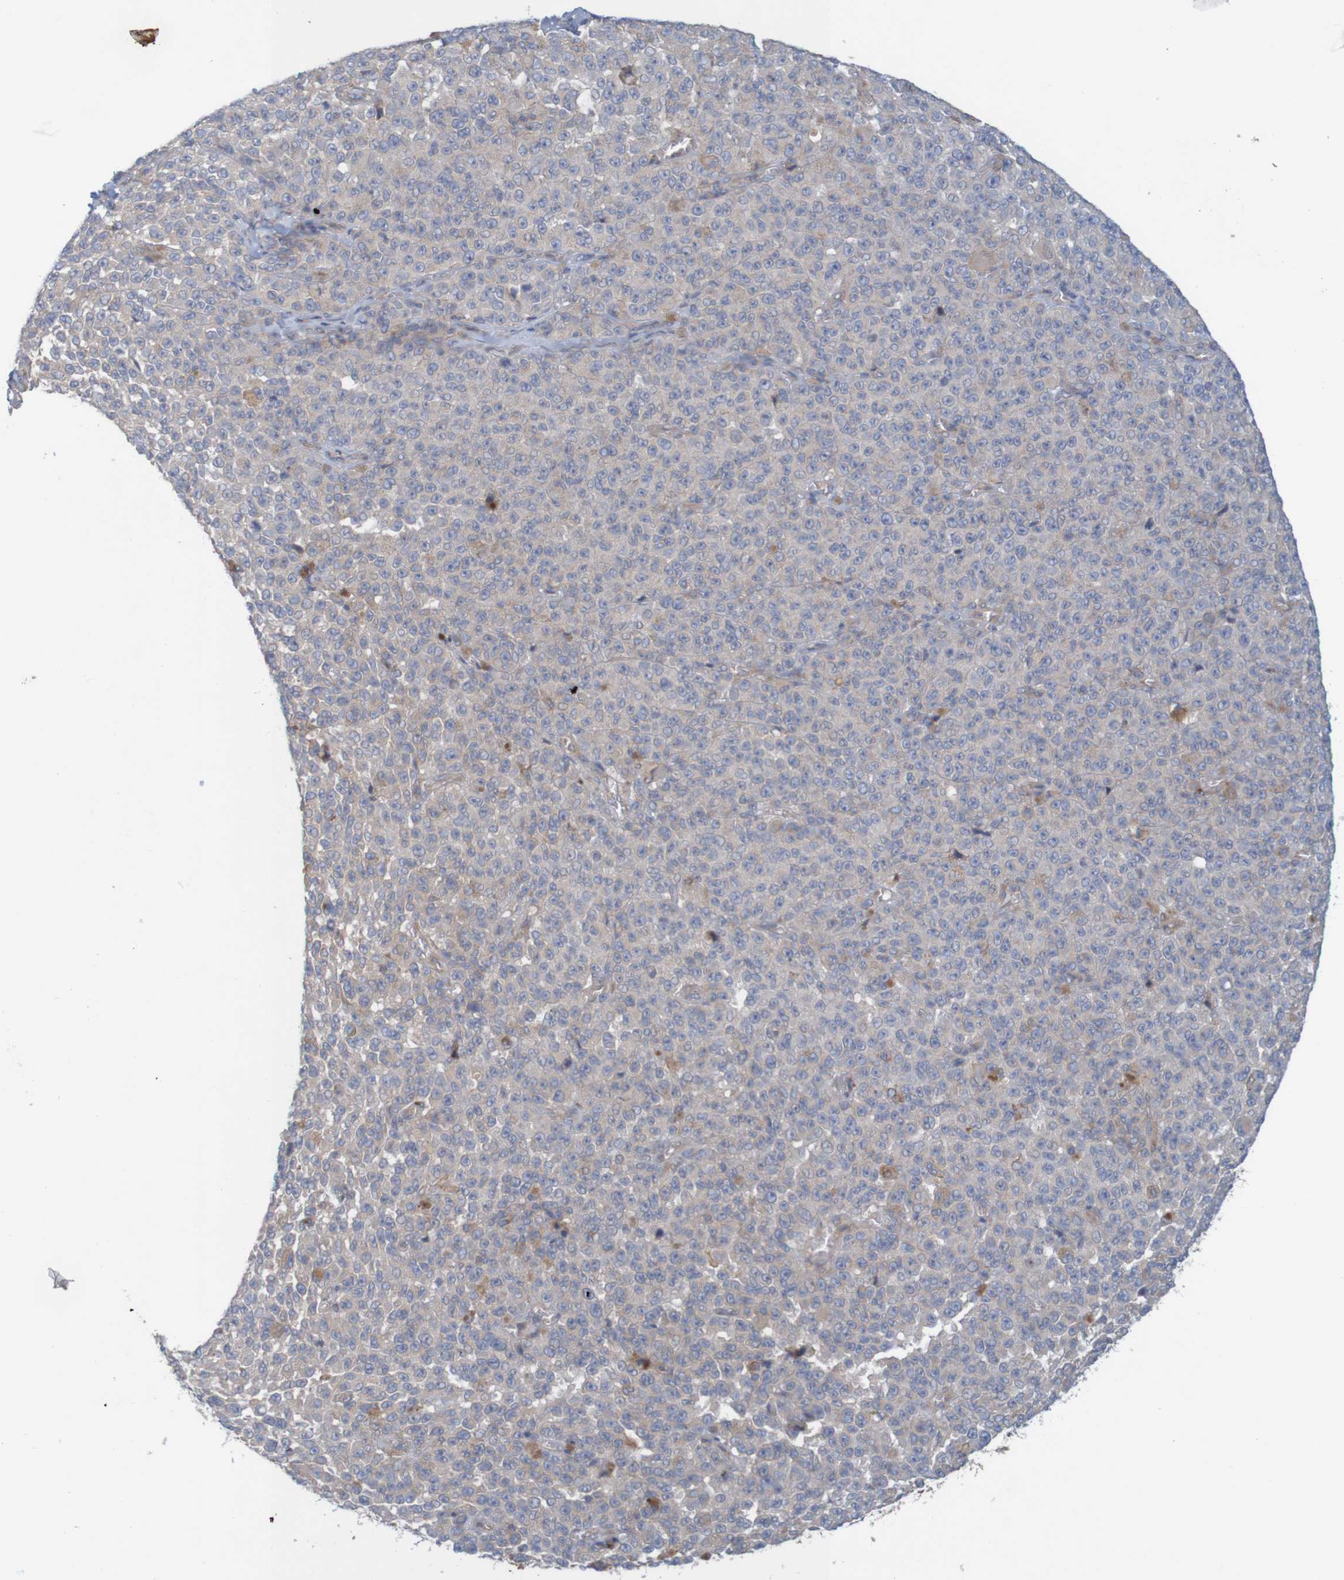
{"staining": {"intensity": "weak", "quantity": "25%-75%", "location": "cytoplasmic/membranous"}, "tissue": "melanoma", "cell_type": "Tumor cells", "image_type": "cancer", "snomed": [{"axis": "morphology", "description": "Malignant melanoma, NOS"}, {"axis": "topography", "description": "Skin"}], "caption": "The histopathology image reveals immunohistochemical staining of malignant melanoma. There is weak cytoplasmic/membranous positivity is identified in about 25%-75% of tumor cells. (brown staining indicates protein expression, while blue staining denotes nuclei).", "gene": "KRT23", "patient": {"sex": "female", "age": 82}}